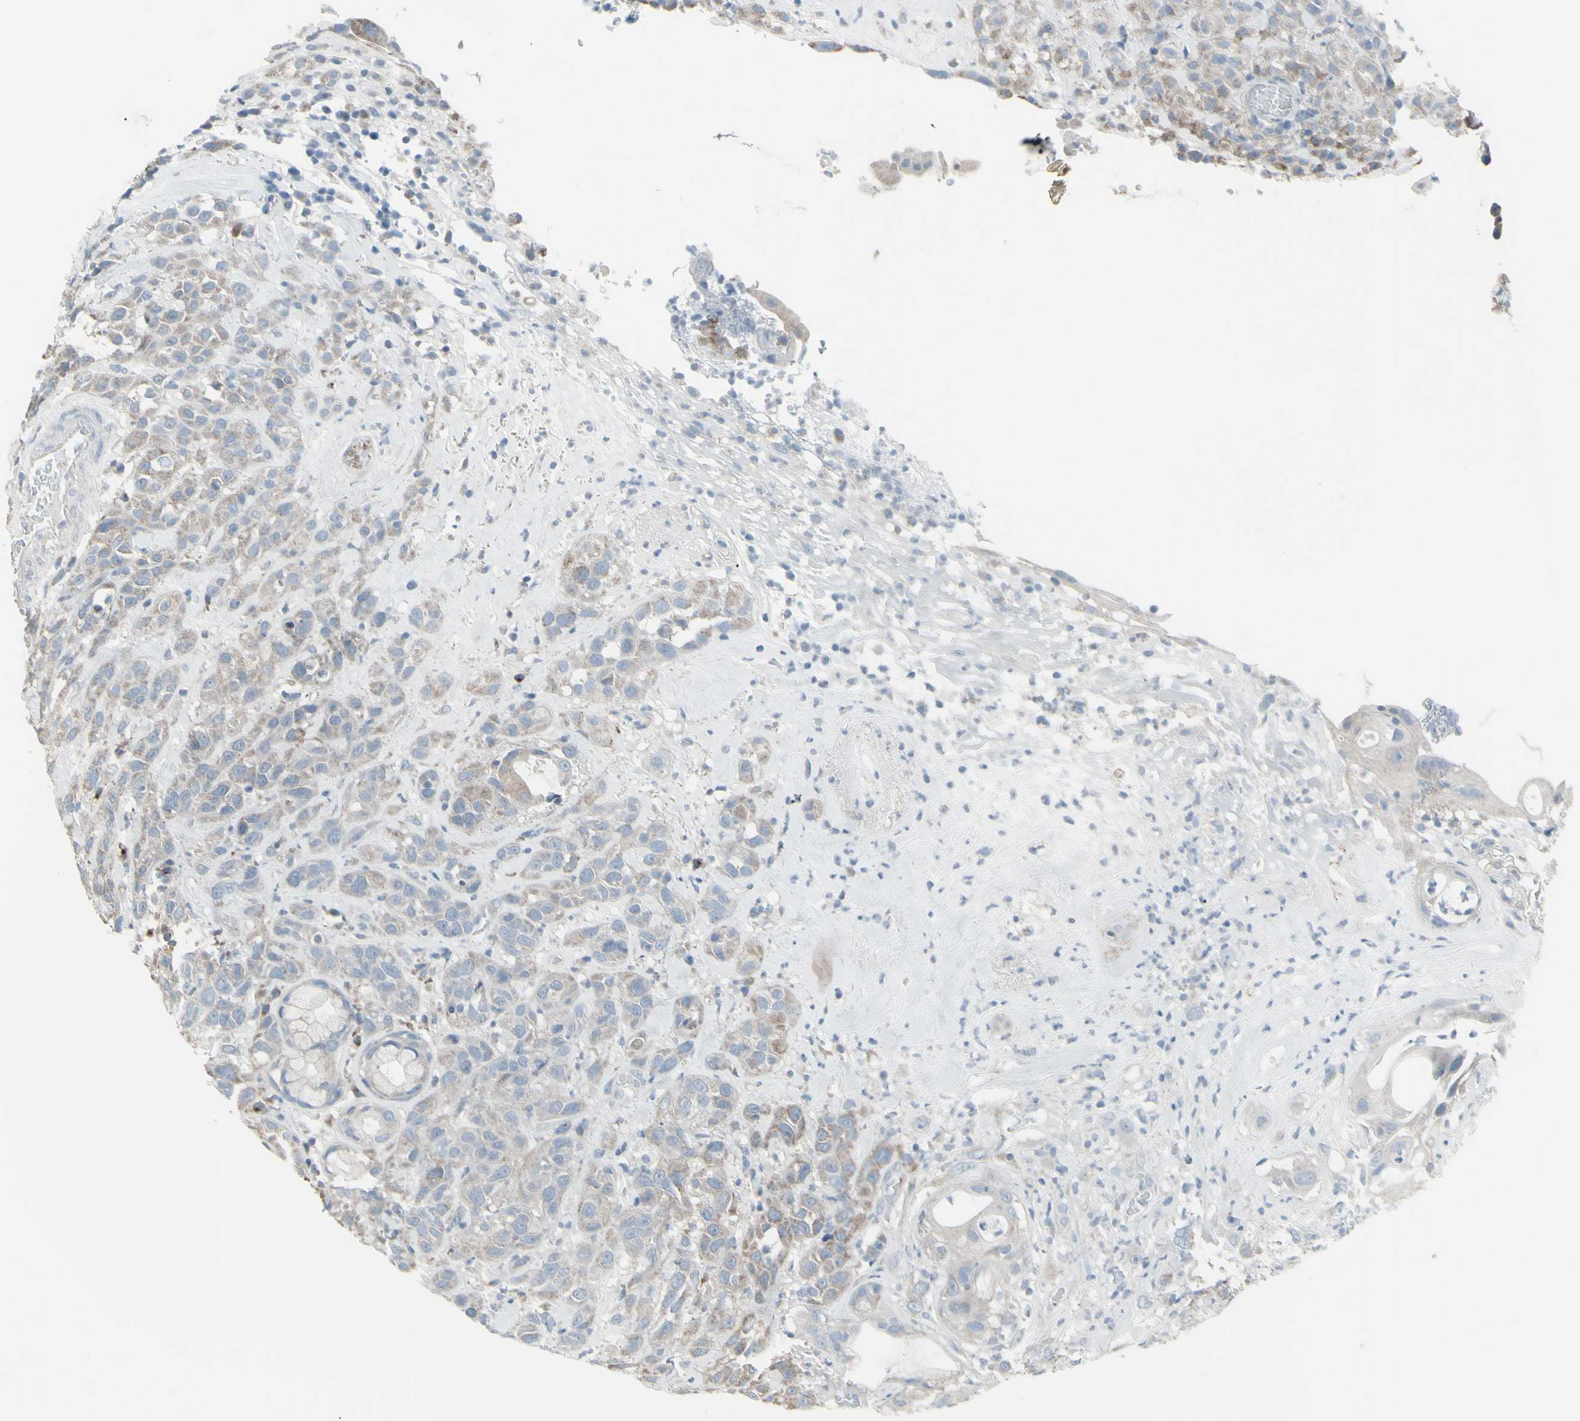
{"staining": {"intensity": "weak", "quantity": "25%-75%", "location": "cytoplasmic/membranous"}, "tissue": "head and neck cancer", "cell_type": "Tumor cells", "image_type": "cancer", "snomed": [{"axis": "morphology", "description": "Squamous cell carcinoma, NOS"}, {"axis": "topography", "description": "Head-Neck"}], "caption": "A micrograph of head and neck cancer (squamous cell carcinoma) stained for a protein exhibits weak cytoplasmic/membranous brown staining in tumor cells.", "gene": "CD79B", "patient": {"sex": "male", "age": 62}}